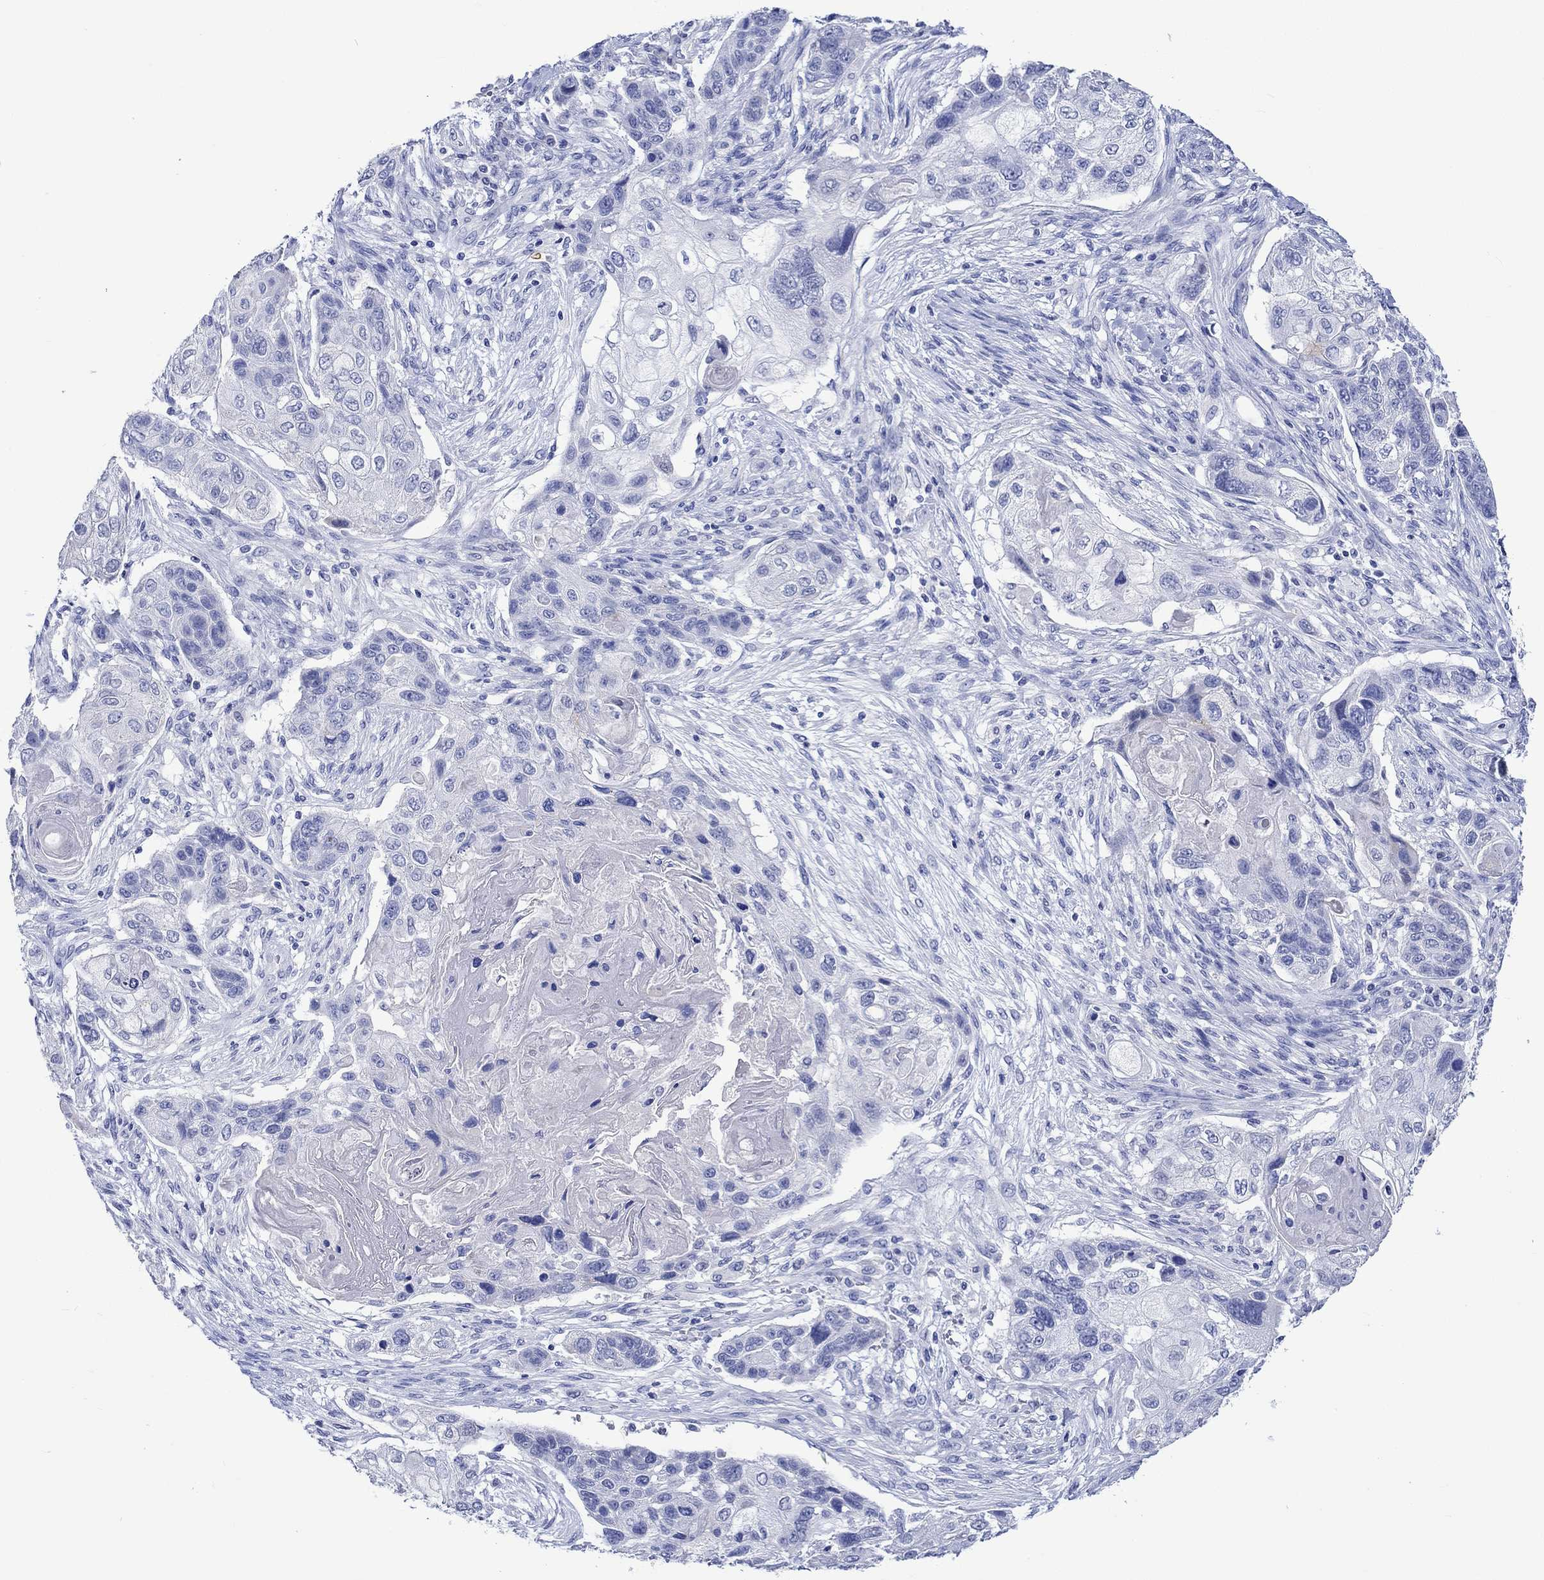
{"staining": {"intensity": "negative", "quantity": "none", "location": "none"}, "tissue": "lung cancer", "cell_type": "Tumor cells", "image_type": "cancer", "snomed": [{"axis": "morphology", "description": "Normal tissue, NOS"}, {"axis": "morphology", "description": "Squamous cell carcinoma, NOS"}, {"axis": "topography", "description": "Bronchus"}, {"axis": "topography", "description": "Lung"}], "caption": "The image shows no significant staining in tumor cells of lung cancer (squamous cell carcinoma). (DAB immunohistochemistry visualized using brightfield microscopy, high magnification).", "gene": "KLHL35", "patient": {"sex": "male", "age": 69}}